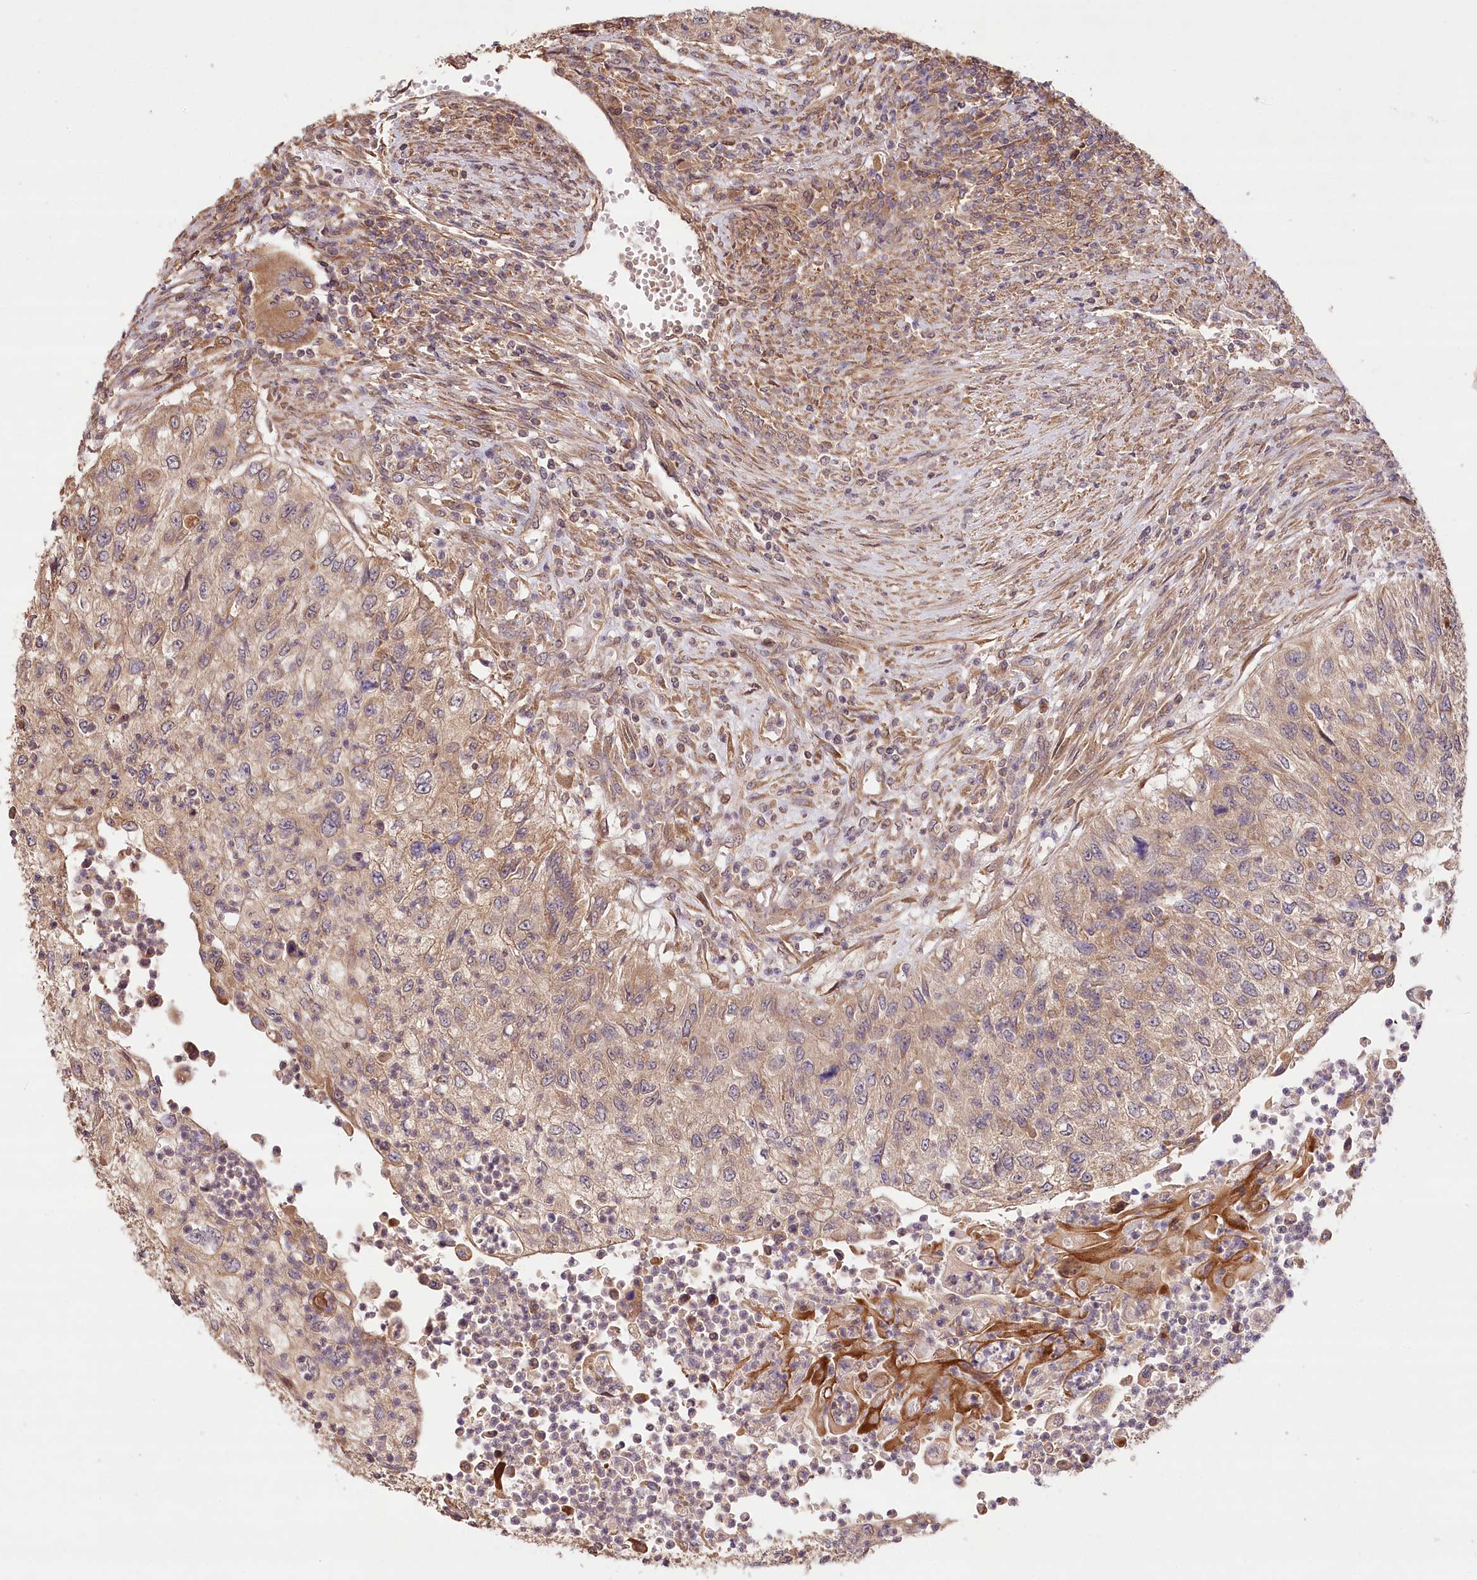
{"staining": {"intensity": "moderate", "quantity": "<25%", "location": "cytoplasmic/membranous"}, "tissue": "urothelial cancer", "cell_type": "Tumor cells", "image_type": "cancer", "snomed": [{"axis": "morphology", "description": "Urothelial carcinoma, High grade"}, {"axis": "topography", "description": "Urinary bladder"}], "caption": "This image exhibits immunohistochemistry staining of human urothelial cancer, with low moderate cytoplasmic/membranous positivity in about <25% of tumor cells.", "gene": "LSS", "patient": {"sex": "female", "age": 60}}